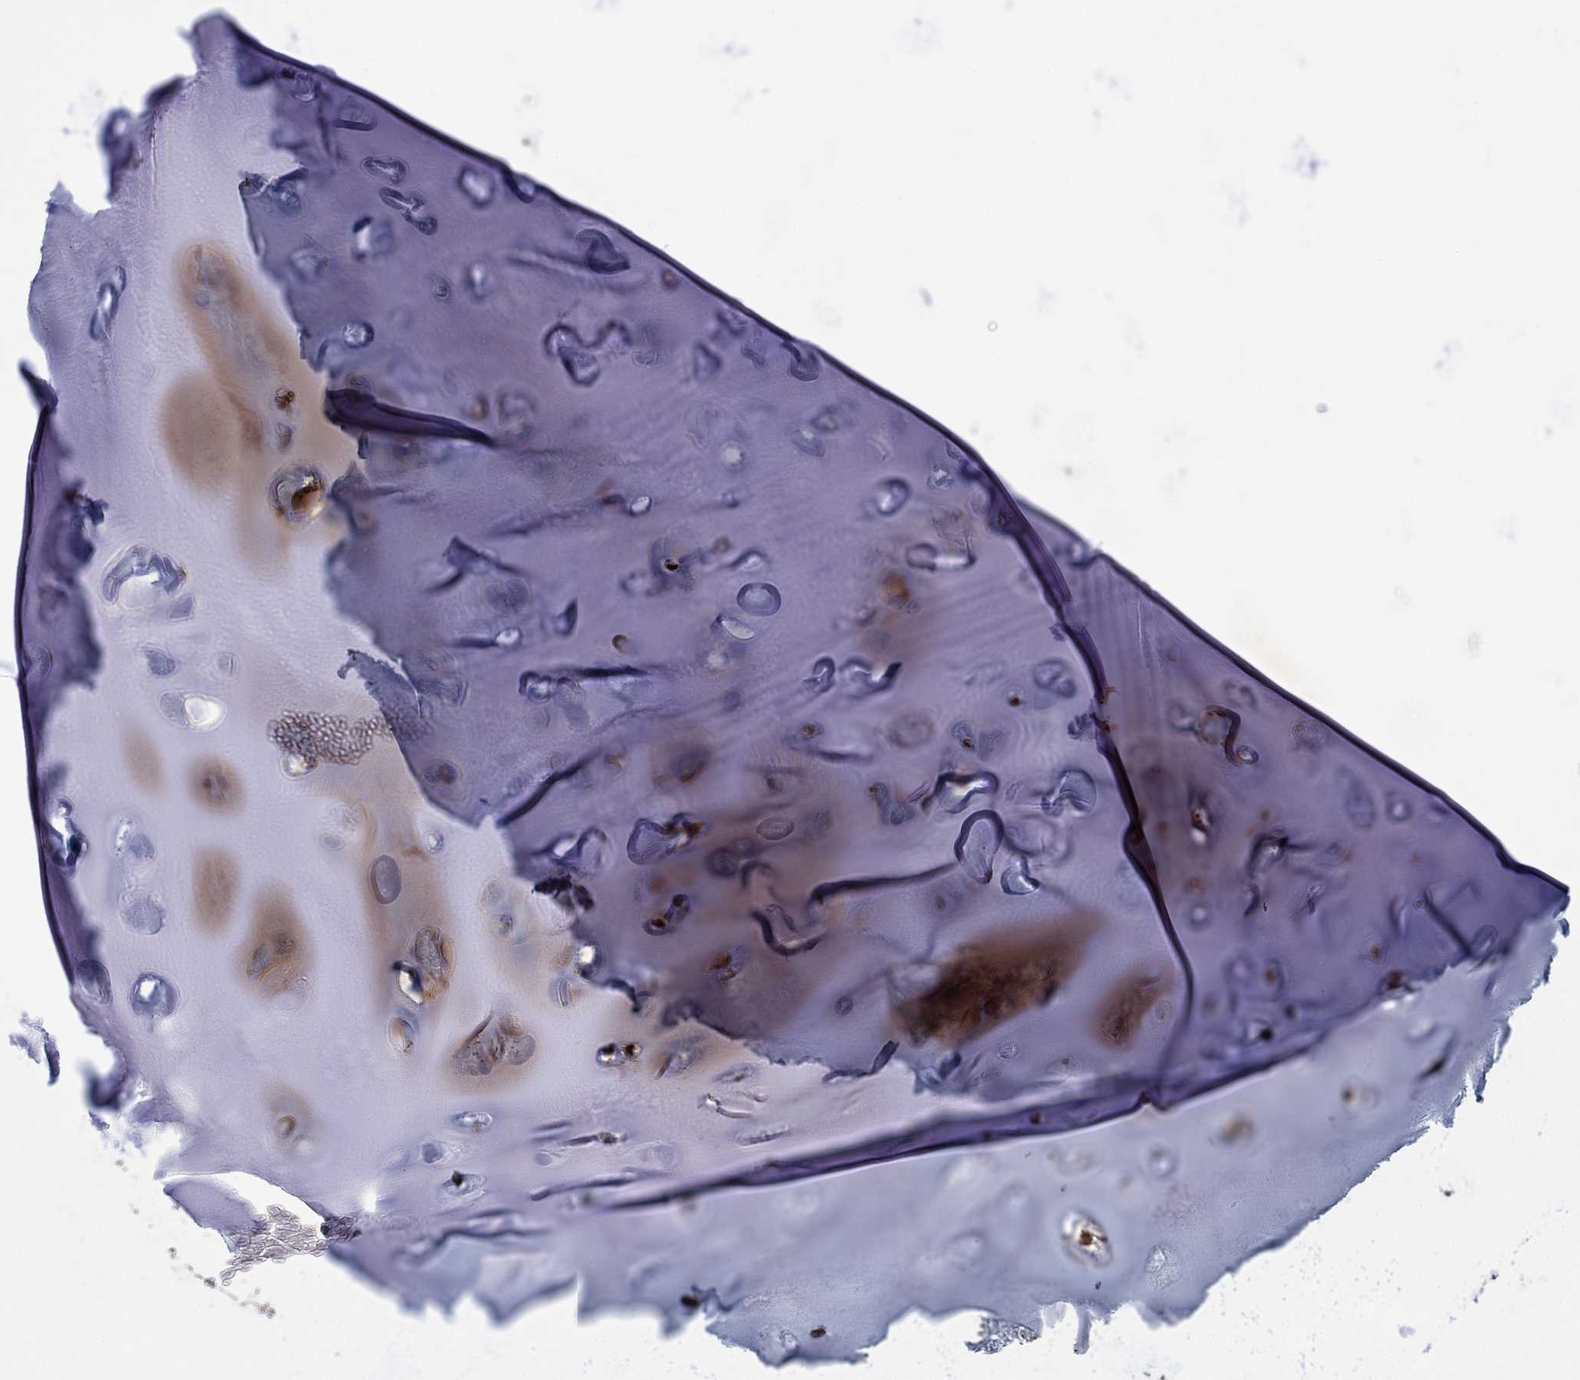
{"staining": {"intensity": "negative", "quantity": "none", "location": "none"}, "tissue": "adipose tissue", "cell_type": "Adipocytes", "image_type": "normal", "snomed": [{"axis": "morphology", "description": "Normal tissue, NOS"}, {"axis": "topography", "description": "Cartilage tissue"}], "caption": "This is an immunohistochemistry (IHC) image of benign adipose tissue. There is no staining in adipocytes.", "gene": "PRICKLE4", "patient": {"sex": "male", "age": 81}}